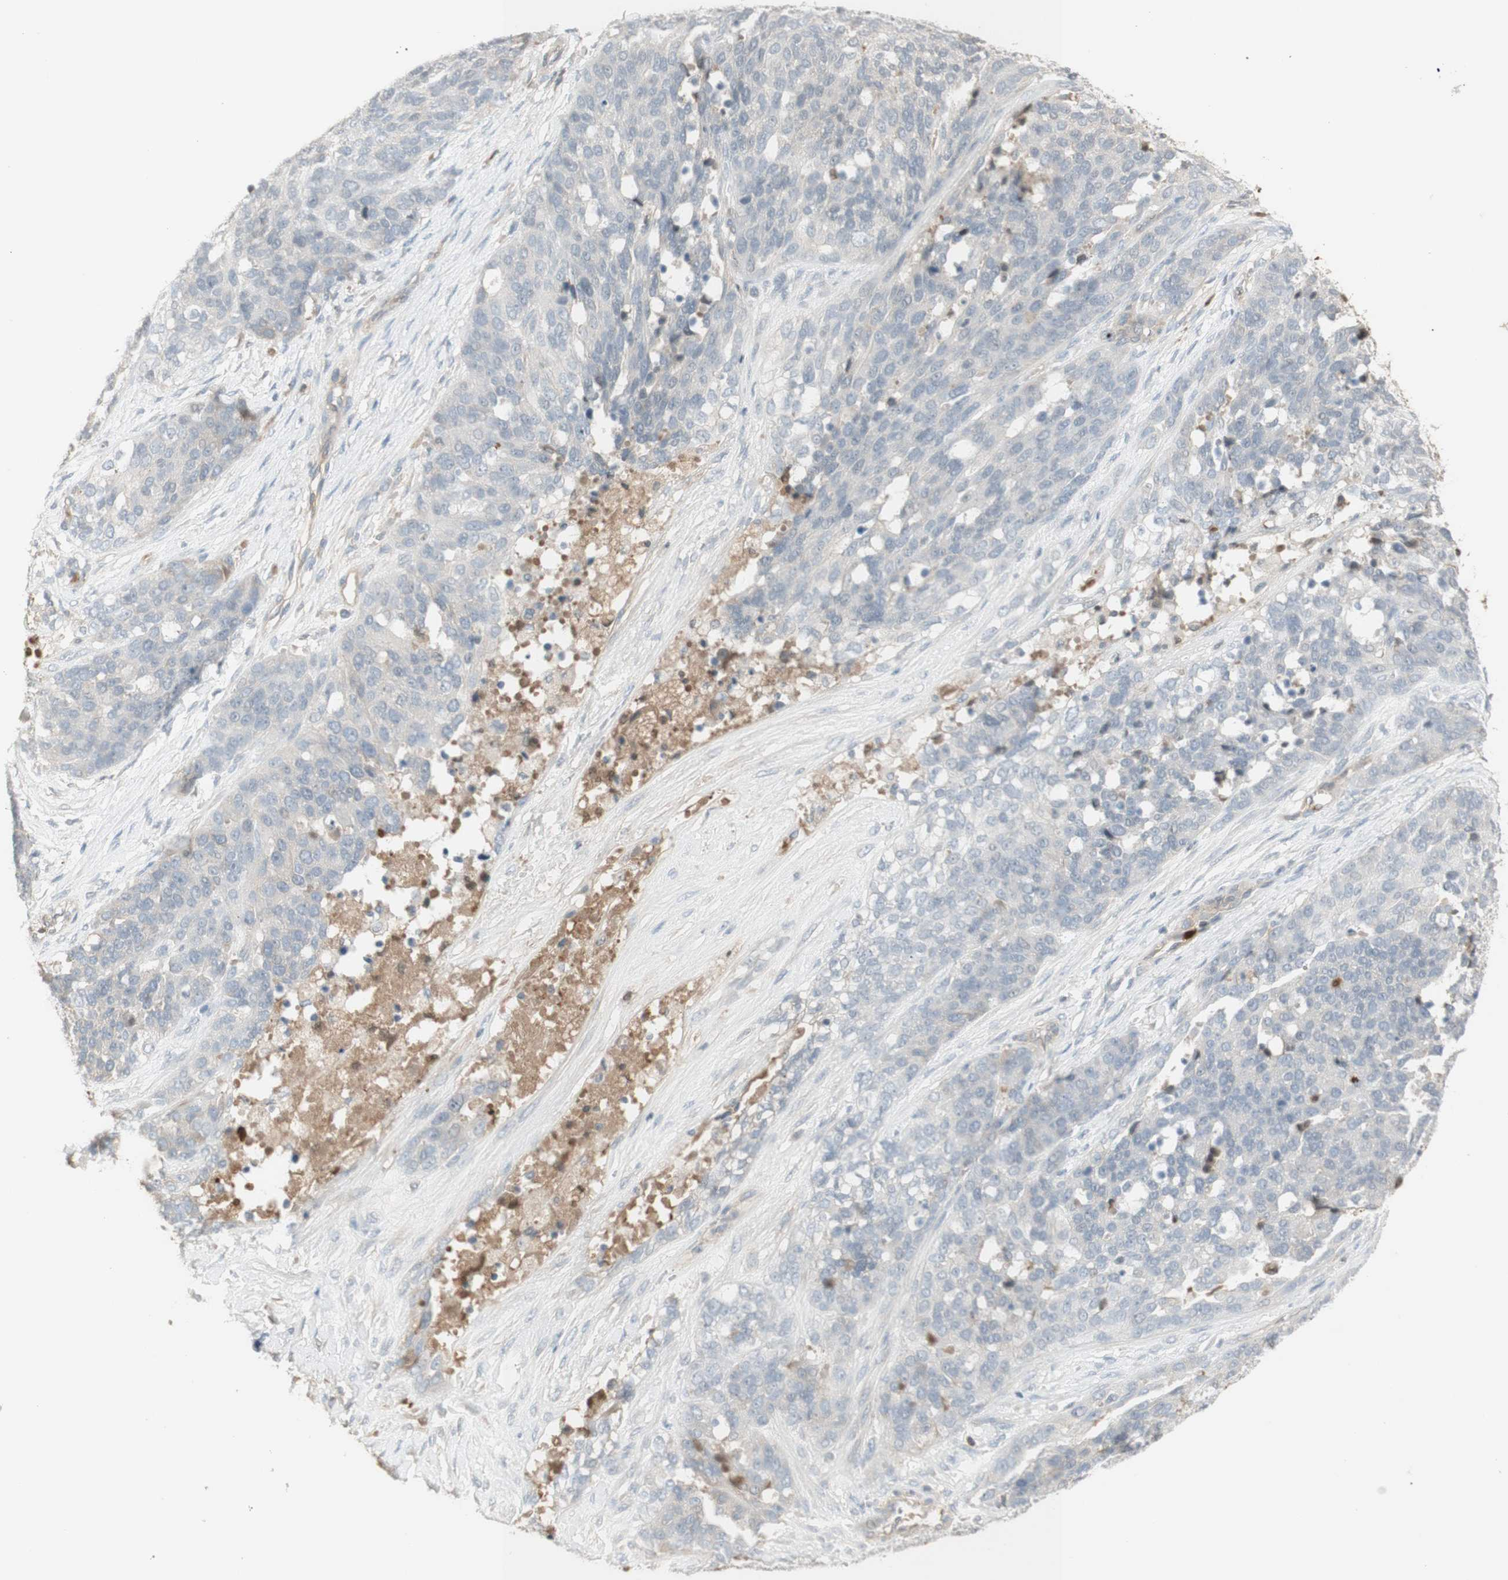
{"staining": {"intensity": "negative", "quantity": "none", "location": "none"}, "tissue": "ovarian cancer", "cell_type": "Tumor cells", "image_type": "cancer", "snomed": [{"axis": "morphology", "description": "Cystadenocarcinoma, serous, NOS"}, {"axis": "topography", "description": "Ovary"}], "caption": "Immunohistochemistry (IHC) image of neoplastic tissue: ovarian serous cystadenocarcinoma stained with DAB (3,3'-diaminobenzidine) reveals no significant protein positivity in tumor cells.", "gene": "NID1", "patient": {"sex": "female", "age": 44}}